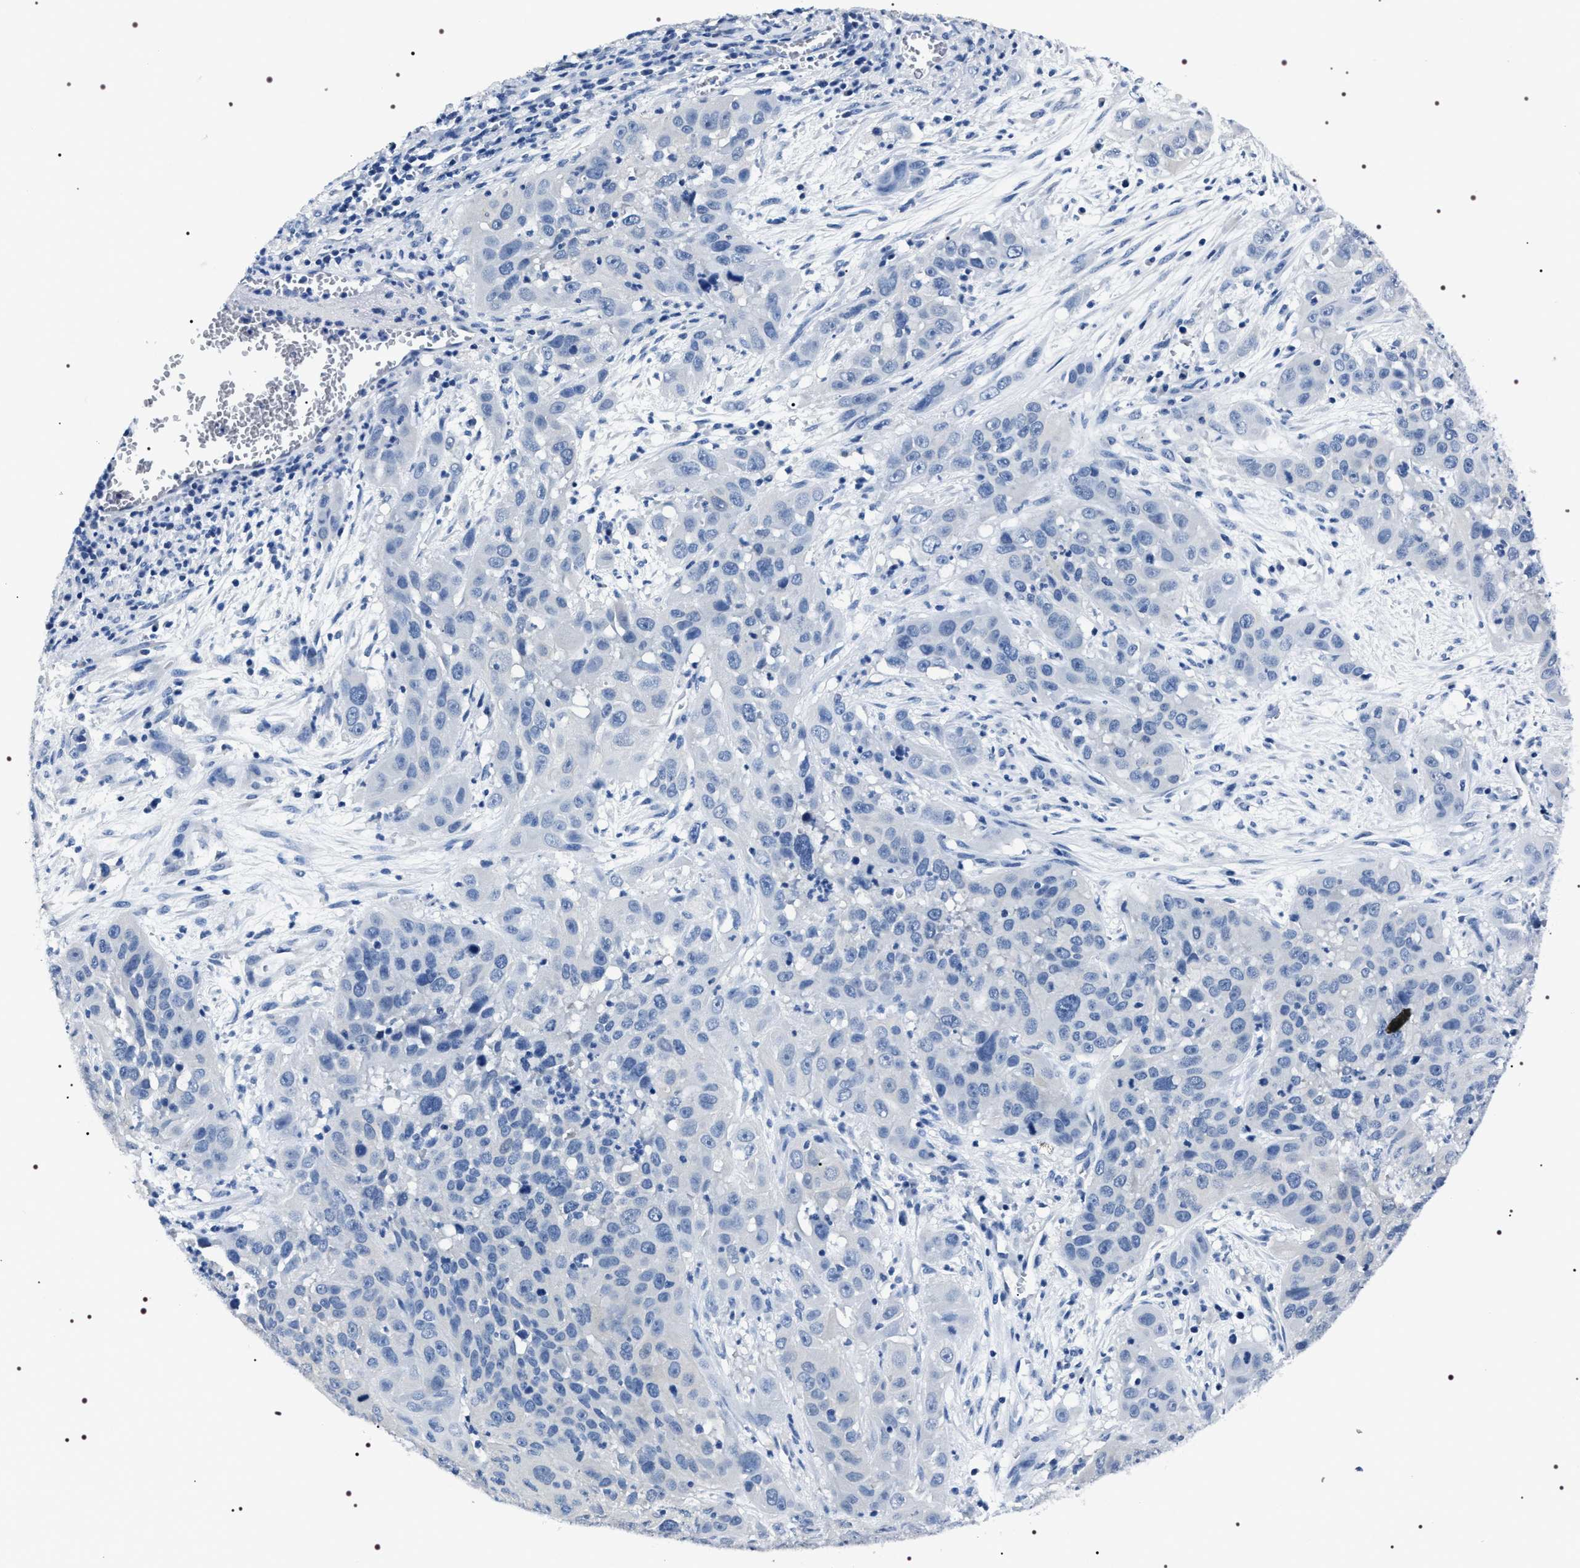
{"staining": {"intensity": "negative", "quantity": "none", "location": "none"}, "tissue": "cervical cancer", "cell_type": "Tumor cells", "image_type": "cancer", "snomed": [{"axis": "morphology", "description": "Squamous cell carcinoma, NOS"}, {"axis": "topography", "description": "Cervix"}], "caption": "Tumor cells show no significant protein staining in squamous cell carcinoma (cervical).", "gene": "ADH4", "patient": {"sex": "female", "age": 32}}